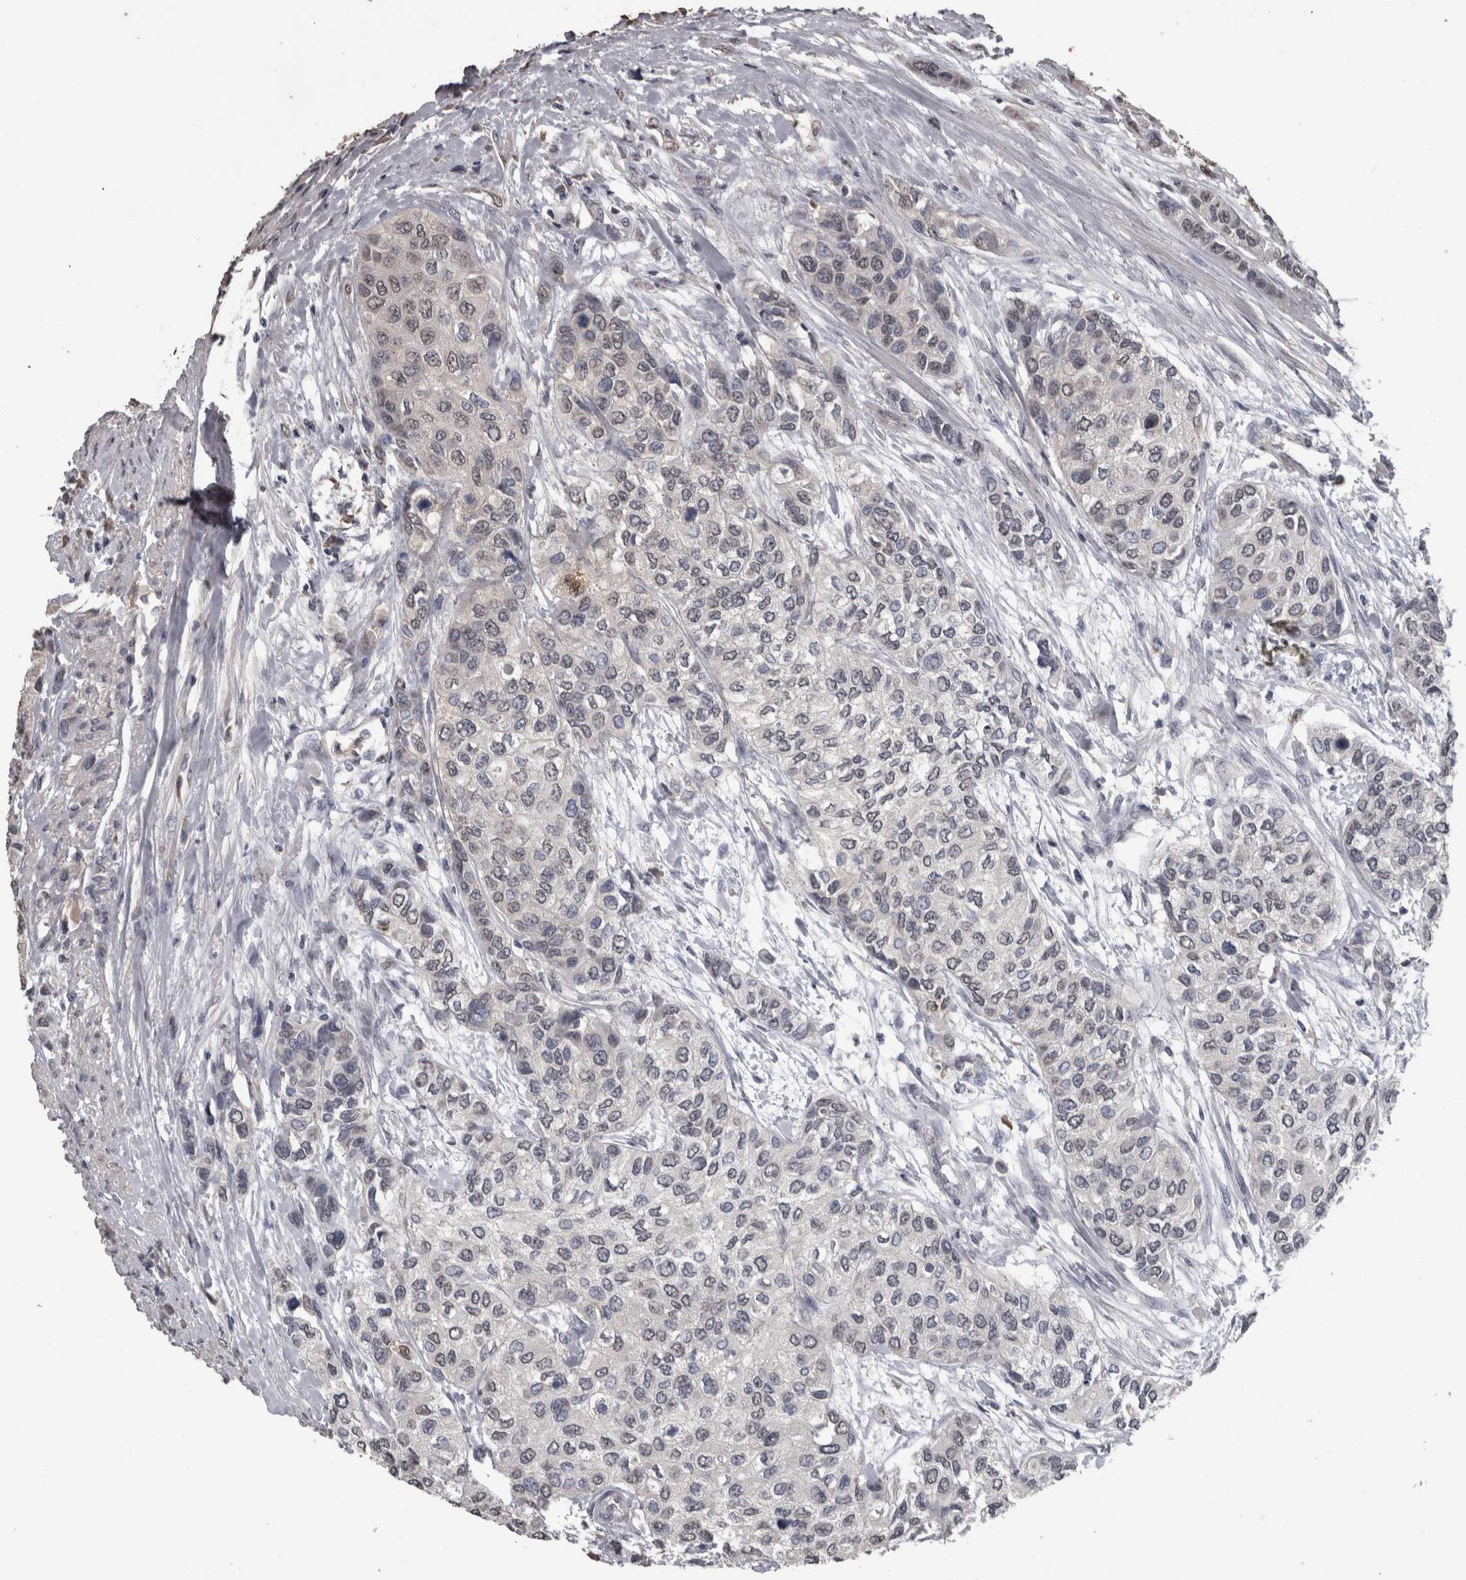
{"staining": {"intensity": "negative", "quantity": "none", "location": "none"}, "tissue": "urothelial cancer", "cell_type": "Tumor cells", "image_type": "cancer", "snomed": [{"axis": "morphology", "description": "Urothelial carcinoma, High grade"}, {"axis": "topography", "description": "Urinary bladder"}], "caption": "A histopathology image of urothelial carcinoma (high-grade) stained for a protein displays no brown staining in tumor cells. (Stains: DAB immunohistochemistry (IHC) with hematoxylin counter stain, Microscopy: brightfield microscopy at high magnification).", "gene": "PIK3AP1", "patient": {"sex": "female", "age": 56}}